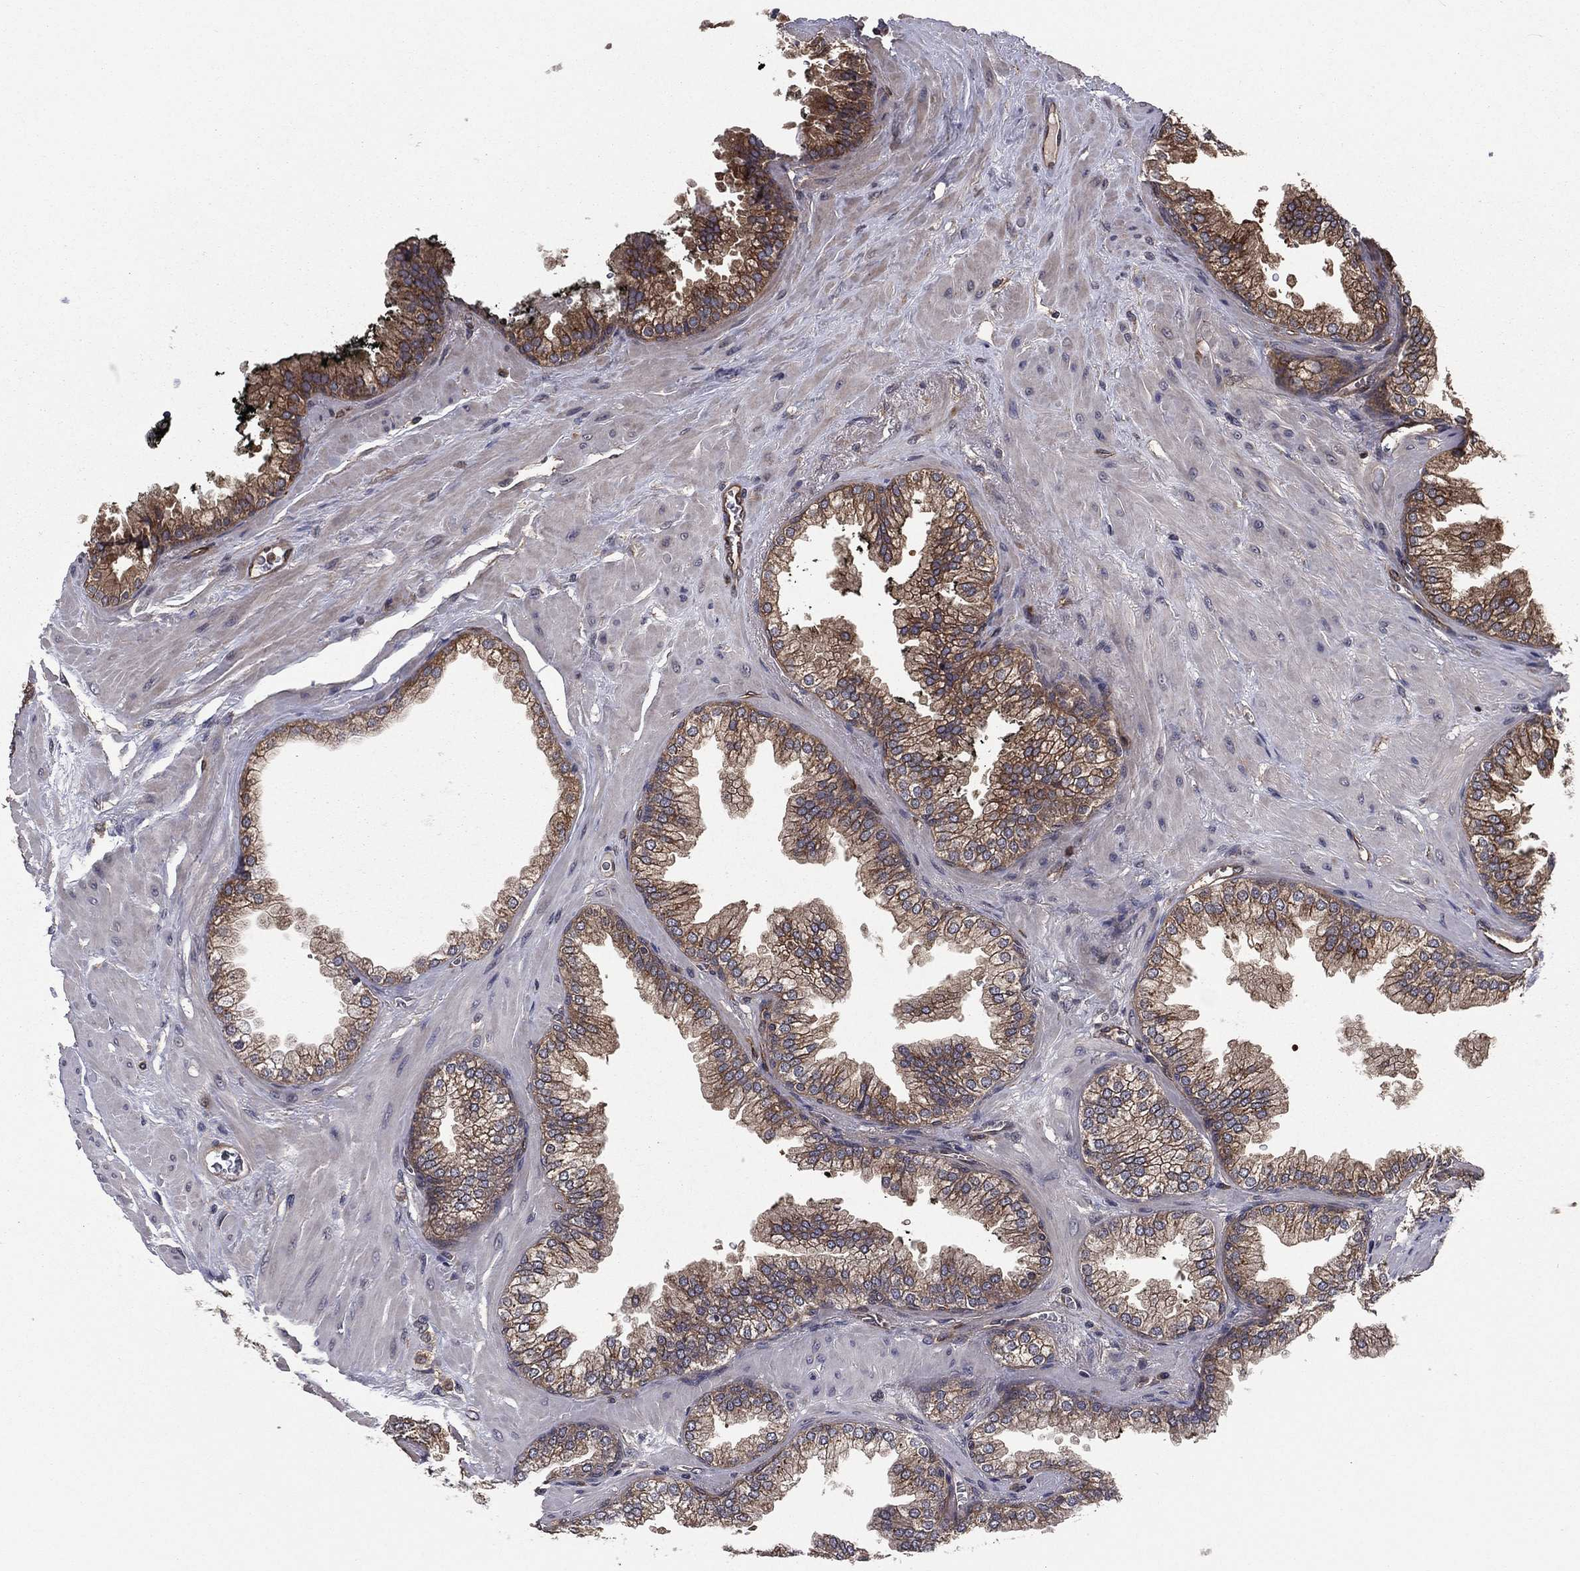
{"staining": {"intensity": "moderate", "quantity": "<25%", "location": "cytoplasmic/membranous"}, "tissue": "prostate cancer", "cell_type": "Tumor cells", "image_type": "cancer", "snomed": [{"axis": "morphology", "description": "Adenocarcinoma, Low grade"}, {"axis": "topography", "description": "Prostate"}], "caption": "Tumor cells reveal low levels of moderate cytoplasmic/membranous positivity in approximately <25% of cells in prostate adenocarcinoma (low-grade).", "gene": "CERT1", "patient": {"sex": "male", "age": 72}}